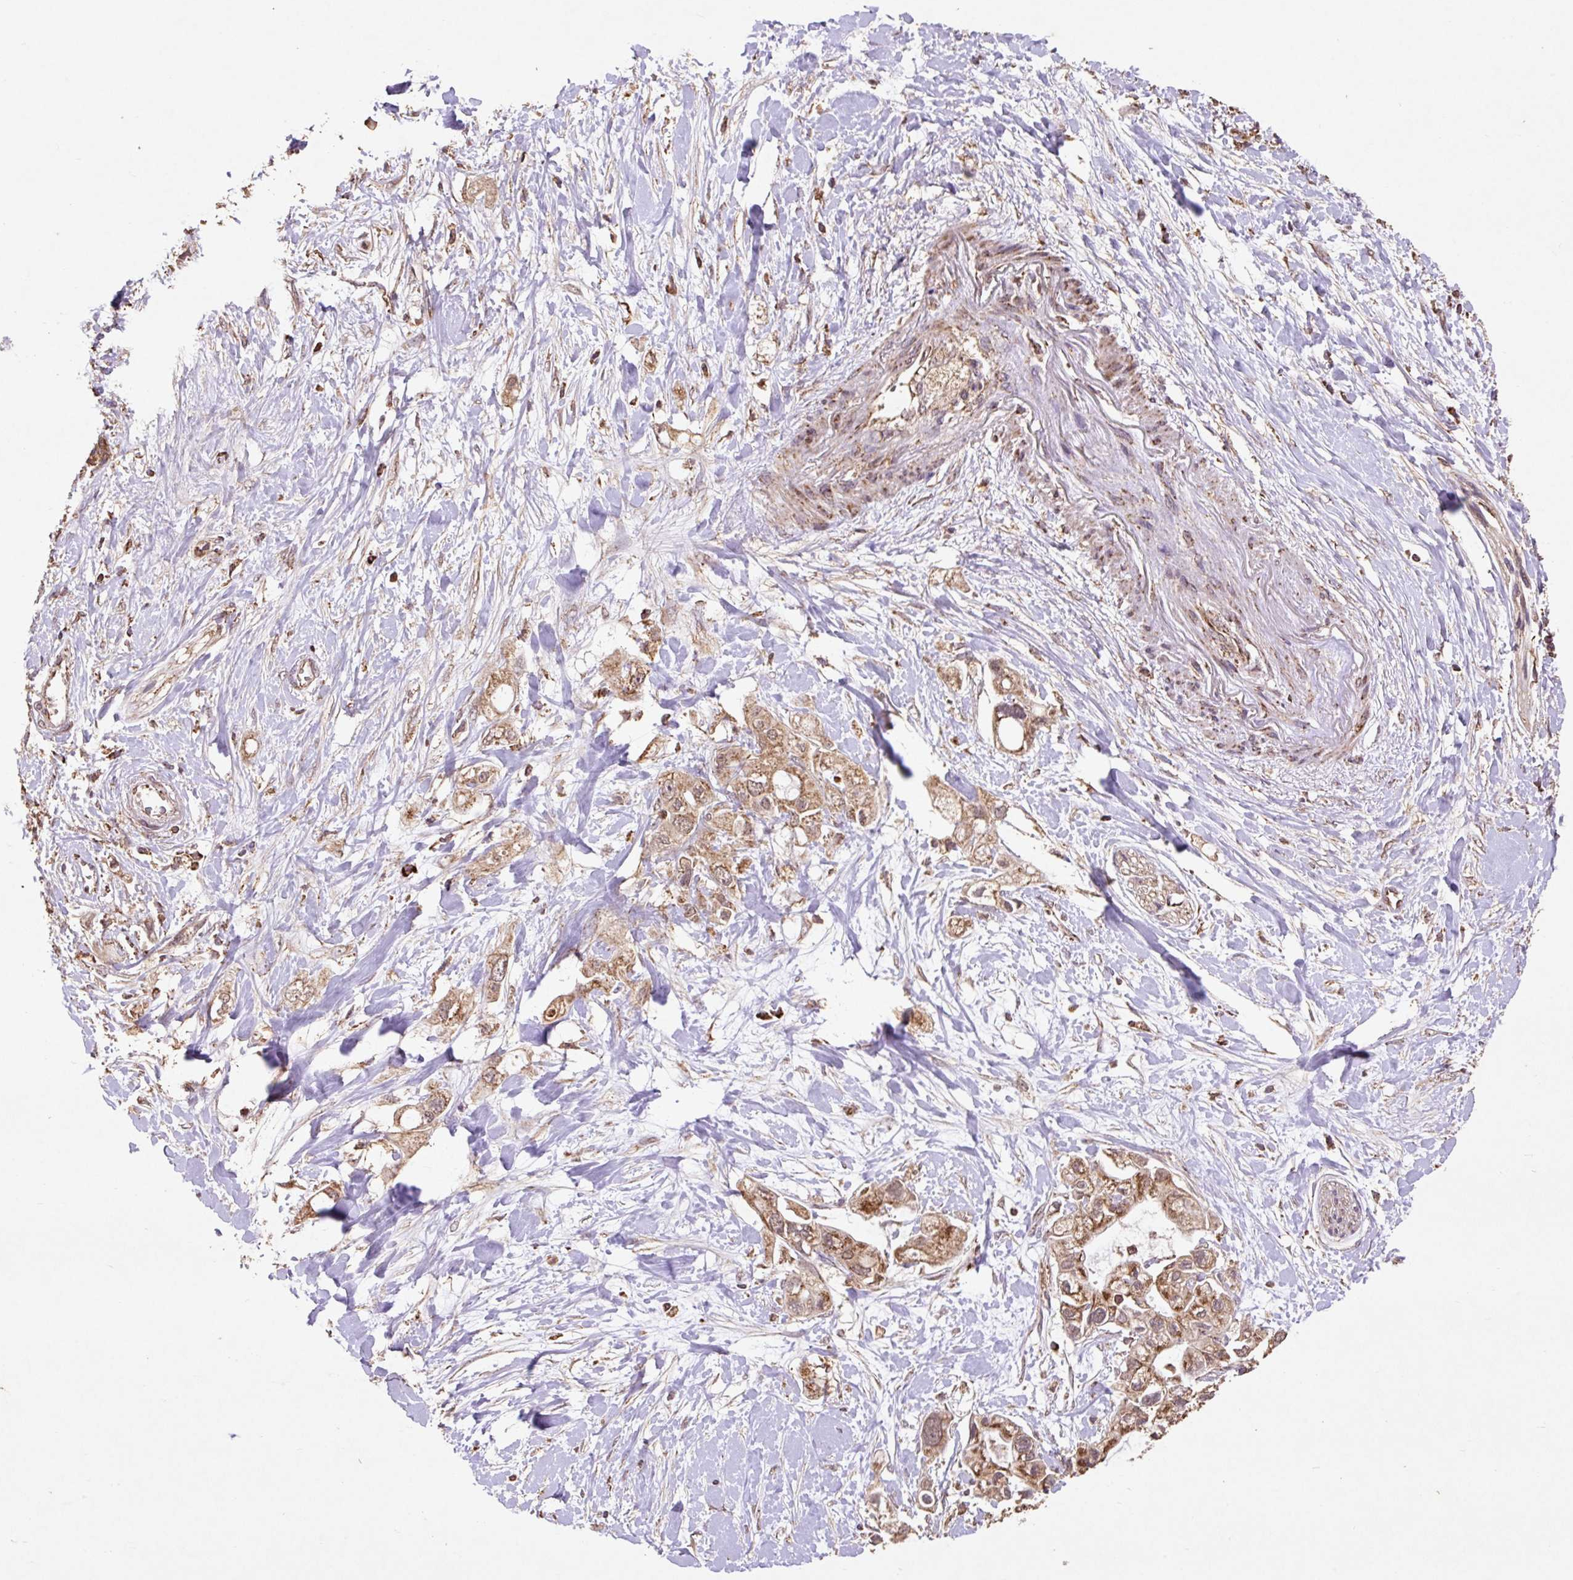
{"staining": {"intensity": "moderate", "quantity": ">75%", "location": "cytoplasmic/membranous"}, "tissue": "pancreatic cancer", "cell_type": "Tumor cells", "image_type": "cancer", "snomed": [{"axis": "morphology", "description": "Adenocarcinoma, NOS"}, {"axis": "topography", "description": "Pancreas"}], "caption": "Immunohistochemical staining of pancreatic cancer reveals medium levels of moderate cytoplasmic/membranous protein positivity in about >75% of tumor cells. (Stains: DAB (3,3'-diaminobenzidine) in brown, nuclei in blue, Microscopy: brightfield microscopy at high magnification).", "gene": "ATP5F1A", "patient": {"sex": "female", "age": 56}}